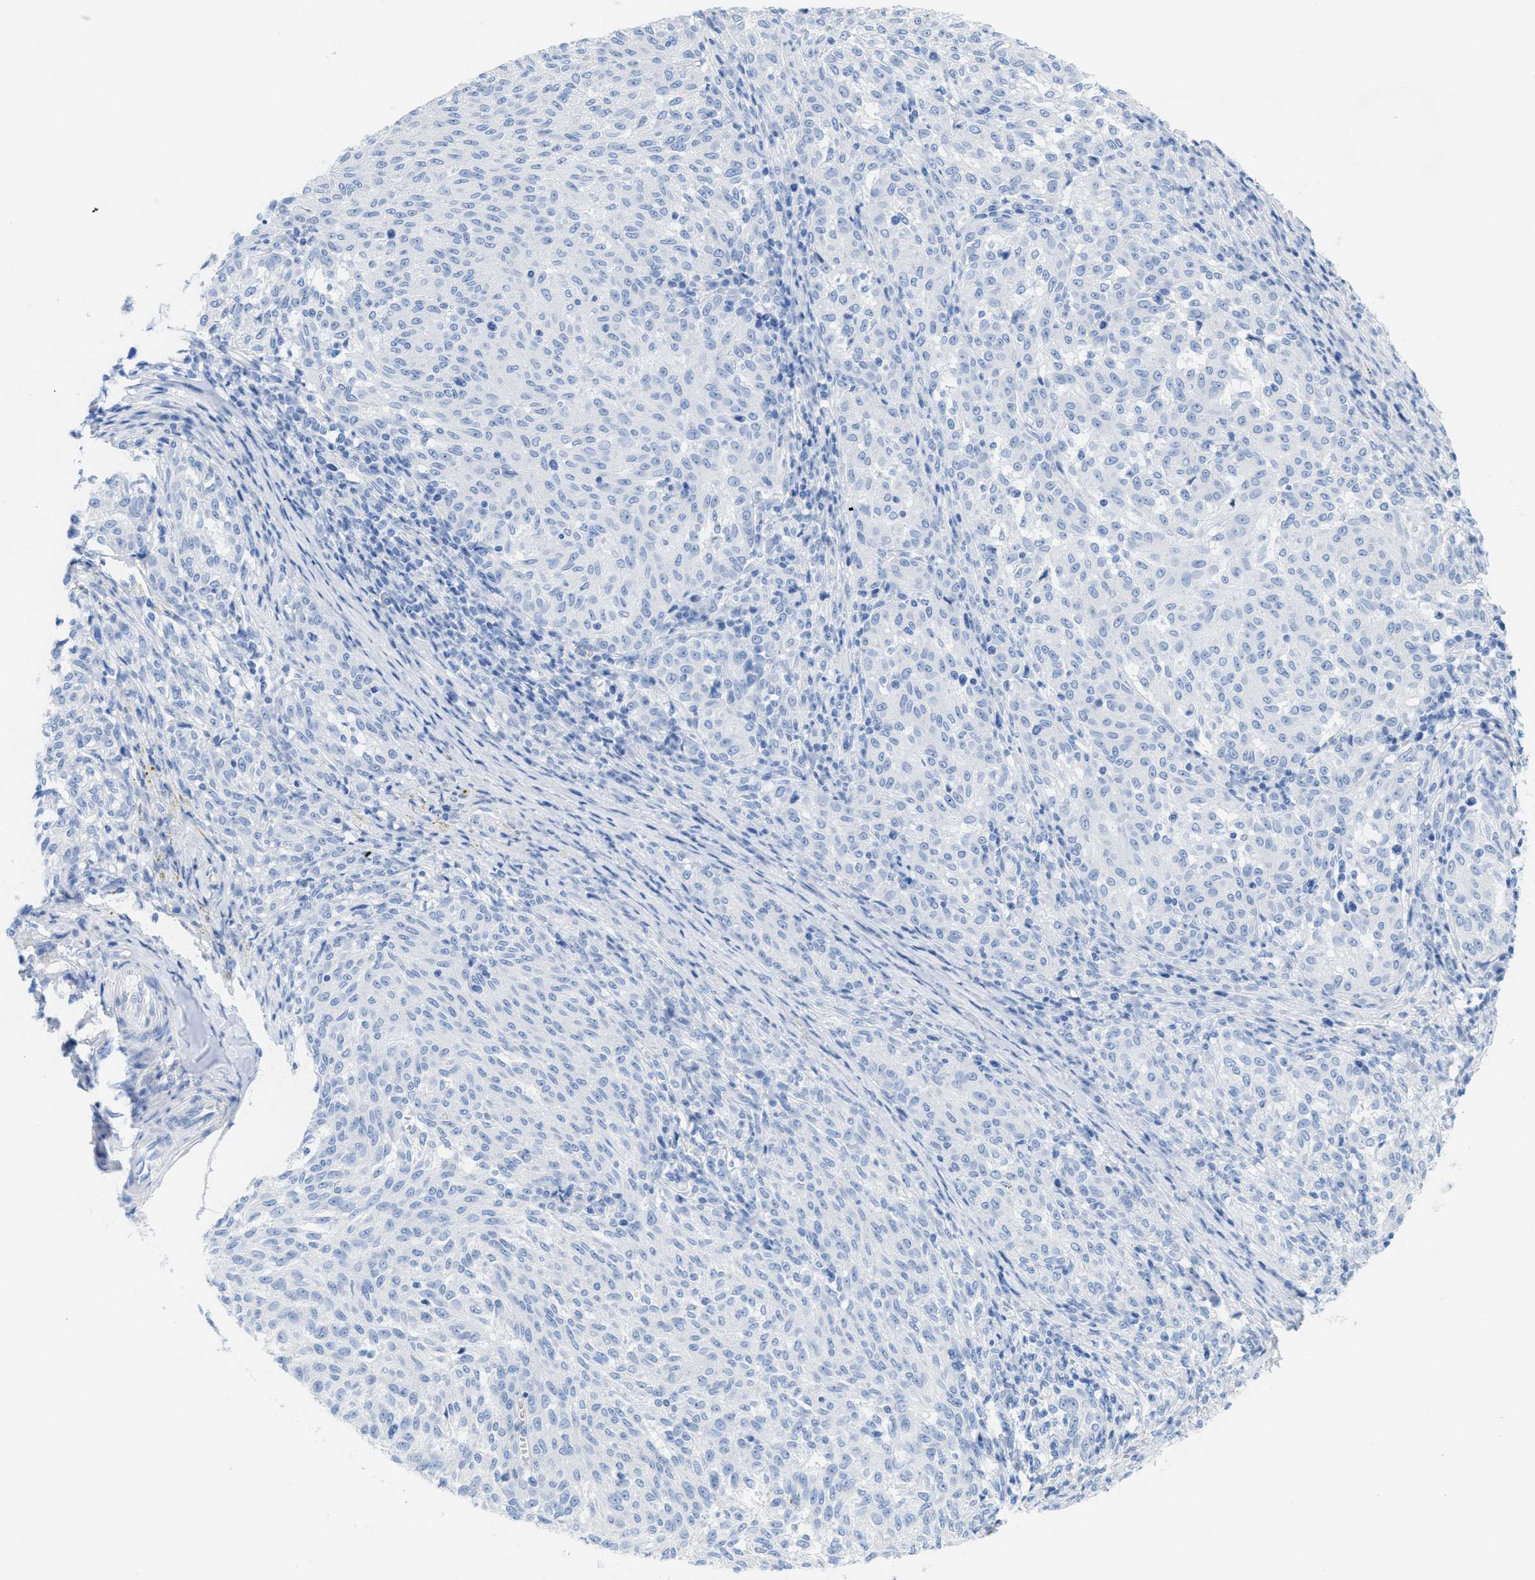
{"staining": {"intensity": "negative", "quantity": "none", "location": "none"}, "tissue": "melanoma", "cell_type": "Tumor cells", "image_type": "cancer", "snomed": [{"axis": "morphology", "description": "Malignant melanoma, NOS"}, {"axis": "topography", "description": "Skin"}], "caption": "Immunohistochemistry image of neoplastic tissue: human melanoma stained with DAB (3,3'-diaminobenzidine) exhibits no significant protein expression in tumor cells.", "gene": "ANKFN1", "patient": {"sex": "female", "age": 72}}